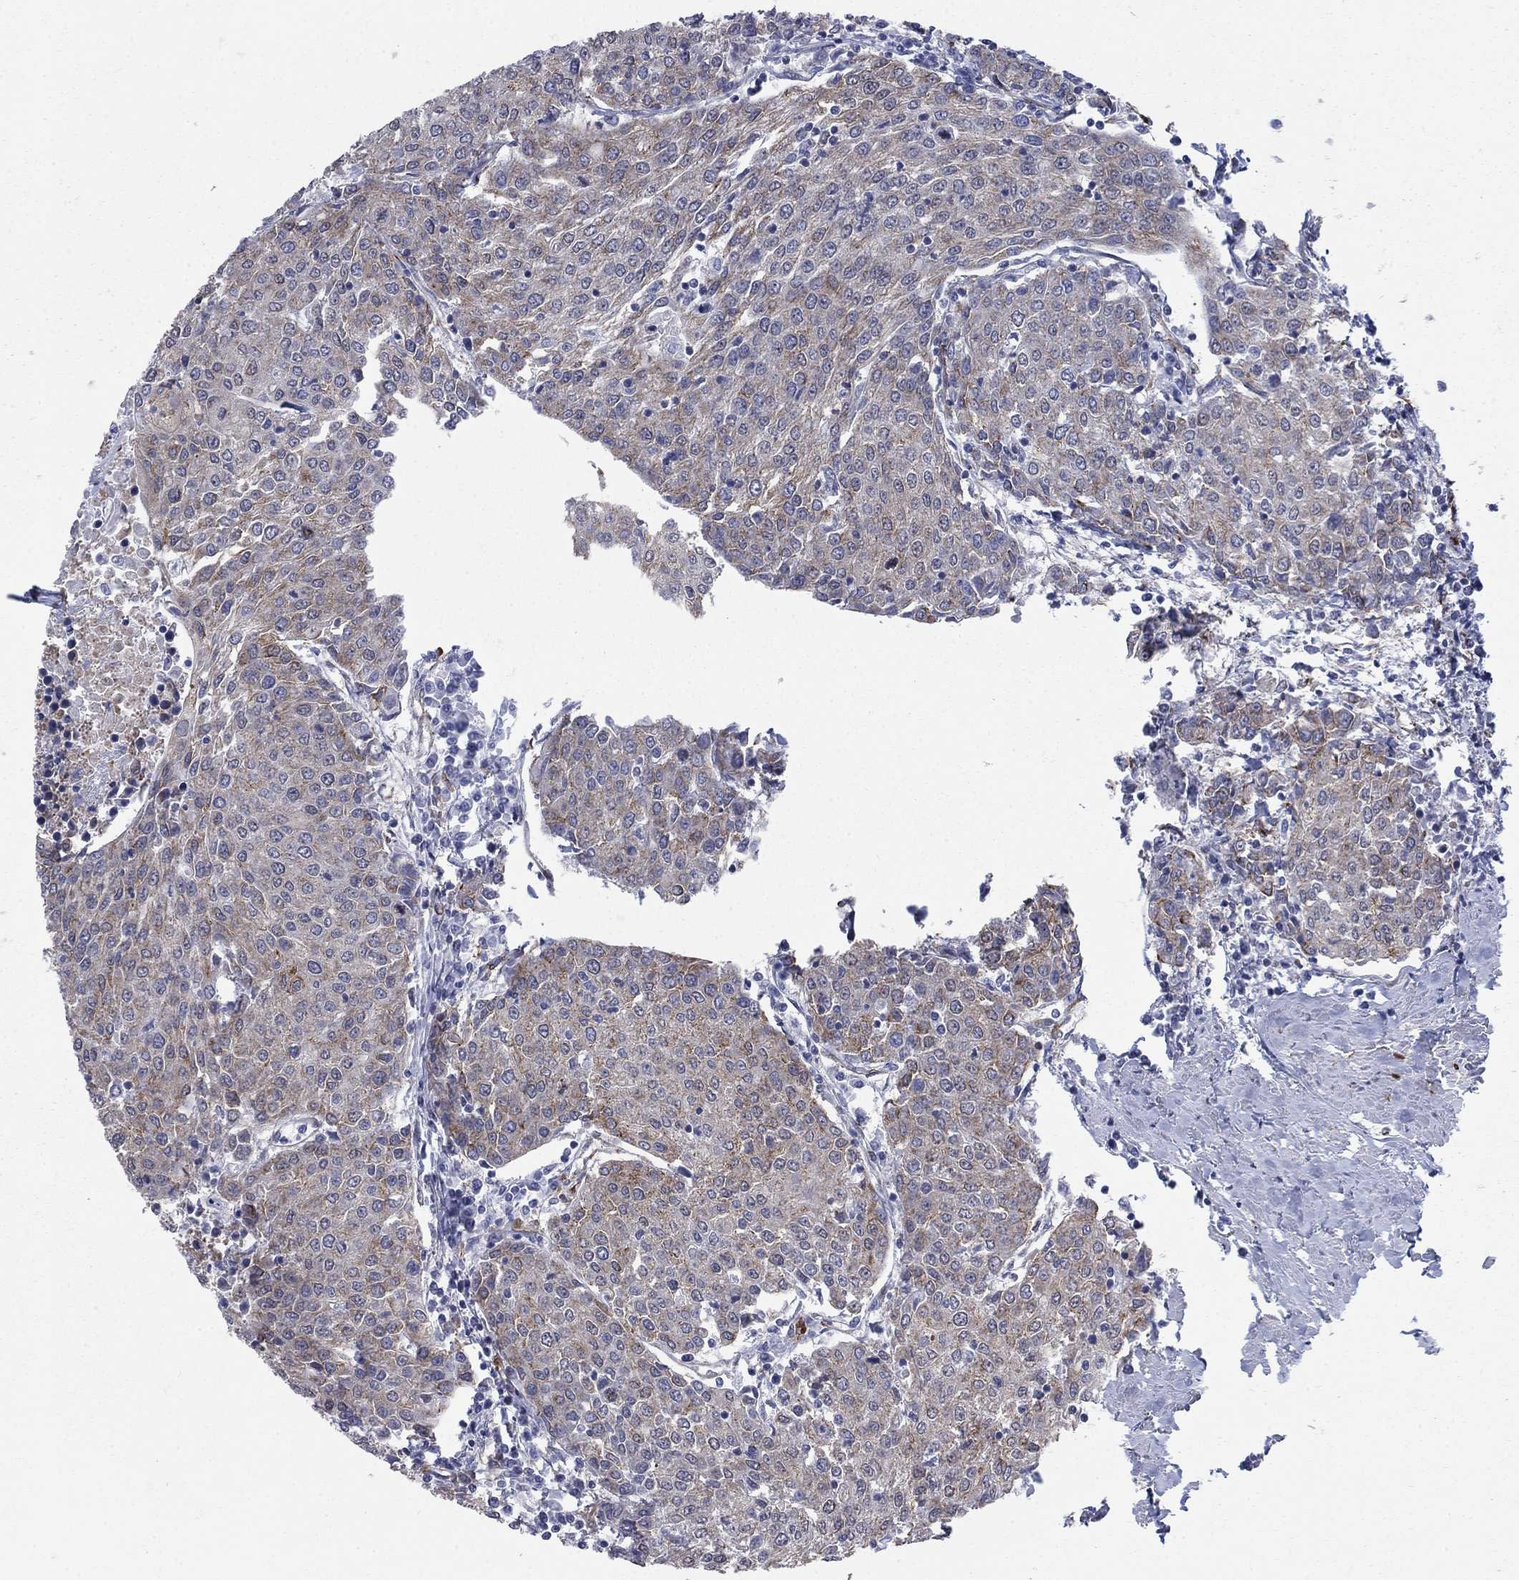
{"staining": {"intensity": "weak", "quantity": "25%-75%", "location": "cytoplasmic/membranous"}, "tissue": "urothelial cancer", "cell_type": "Tumor cells", "image_type": "cancer", "snomed": [{"axis": "morphology", "description": "Urothelial carcinoma, High grade"}, {"axis": "topography", "description": "Urinary bladder"}], "caption": "The histopathology image shows a brown stain indicating the presence of a protein in the cytoplasmic/membranous of tumor cells in urothelial cancer.", "gene": "SEPTIN8", "patient": {"sex": "female", "age": 85}}